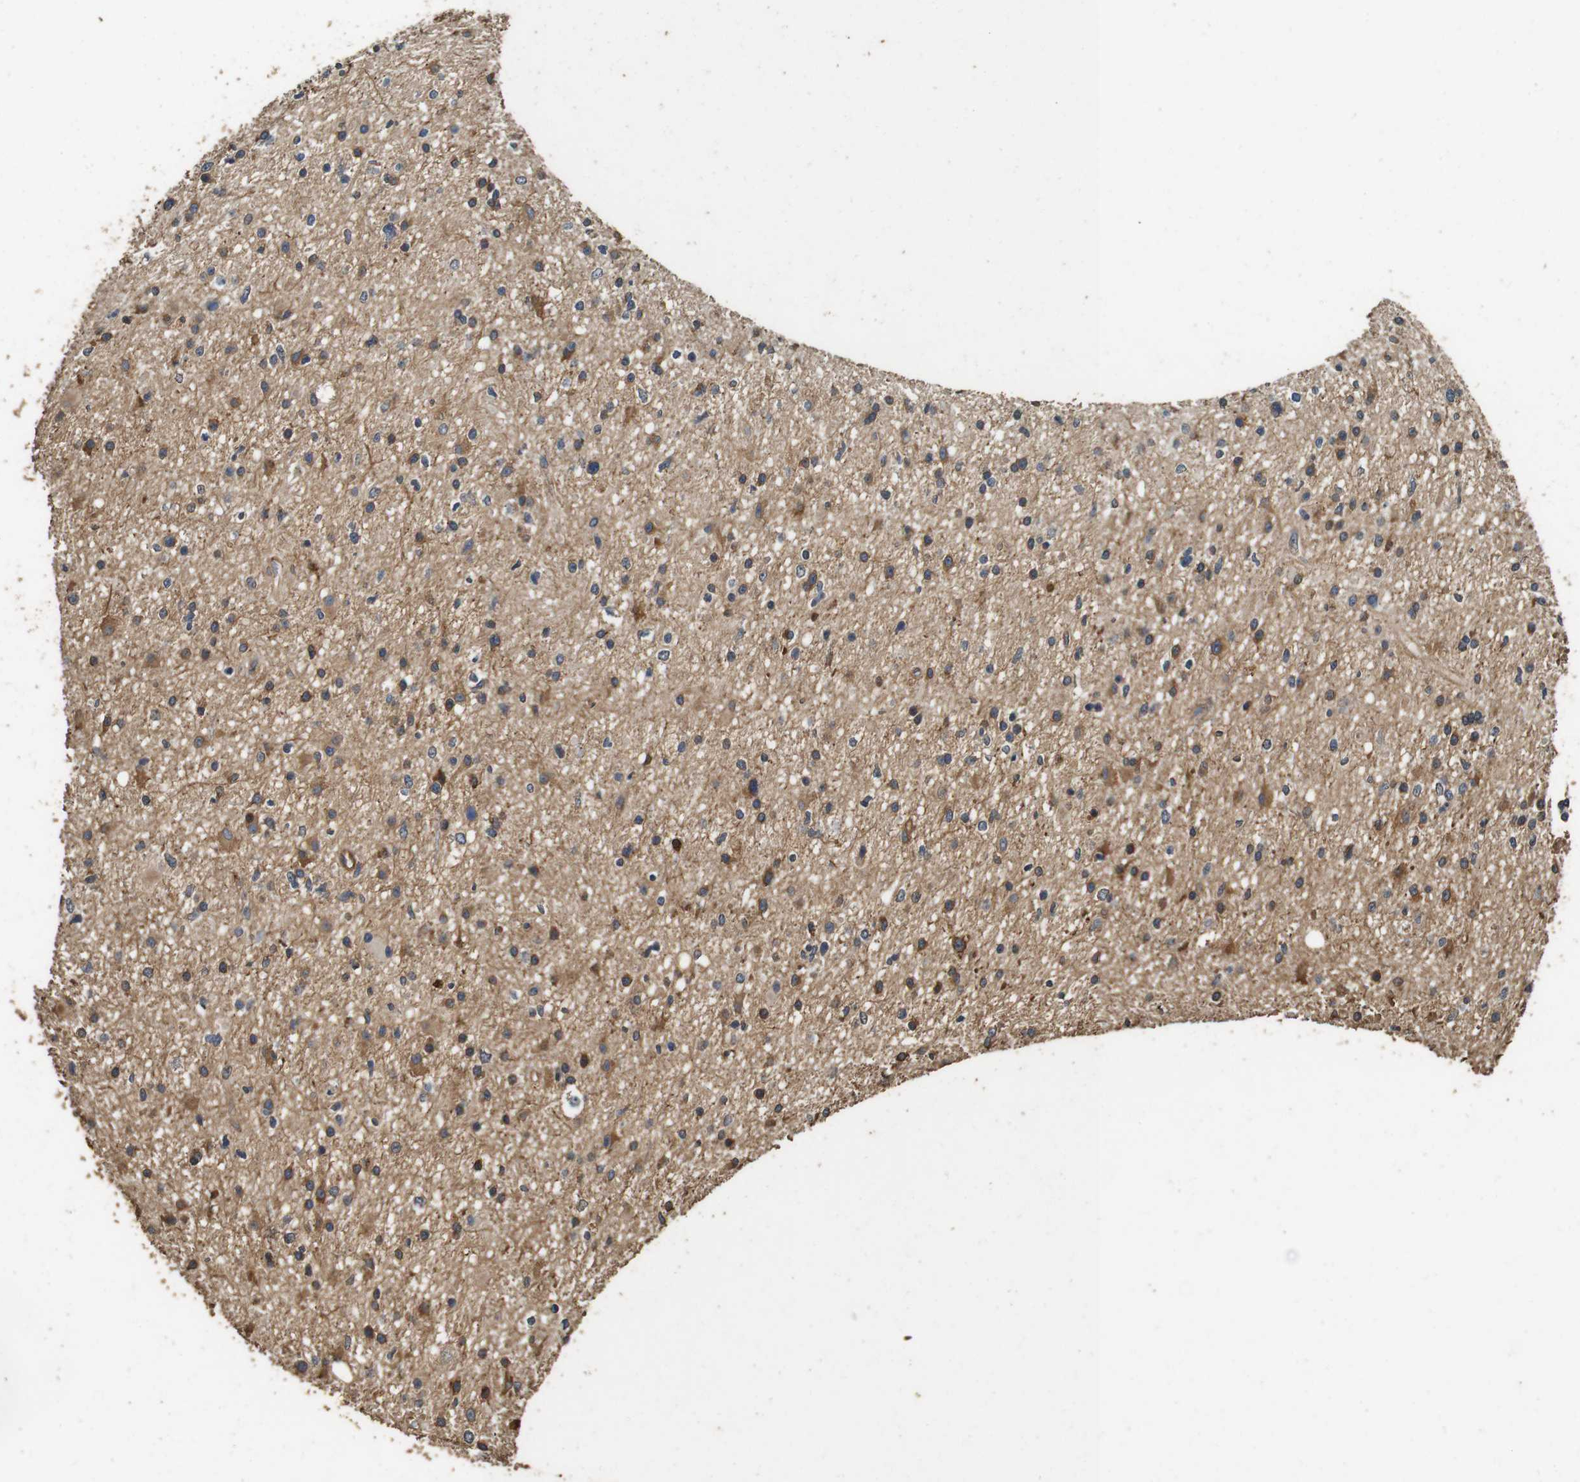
{"staining": {"intensity": "moderate", "quantity": ">75%", "location": "cytoplasmic/membranous"}, "tissue": "glioma", "cell_type": "Tumor cells", "image_type": "cancer", "snomed": [{"axis": "morphology", "description": "Glioma, malignant, High grade"}, {"axis": "topography", "description": "Brain"}], "caption": "DAB immunohistochemical staining of malignant glioma (high-grade) reveals moderate cytoplasmic/membranous protein staining in approximately >75% of tumor cells.", "gene": "CNPY4", "patient": {"sex": "male", "age": 33}}